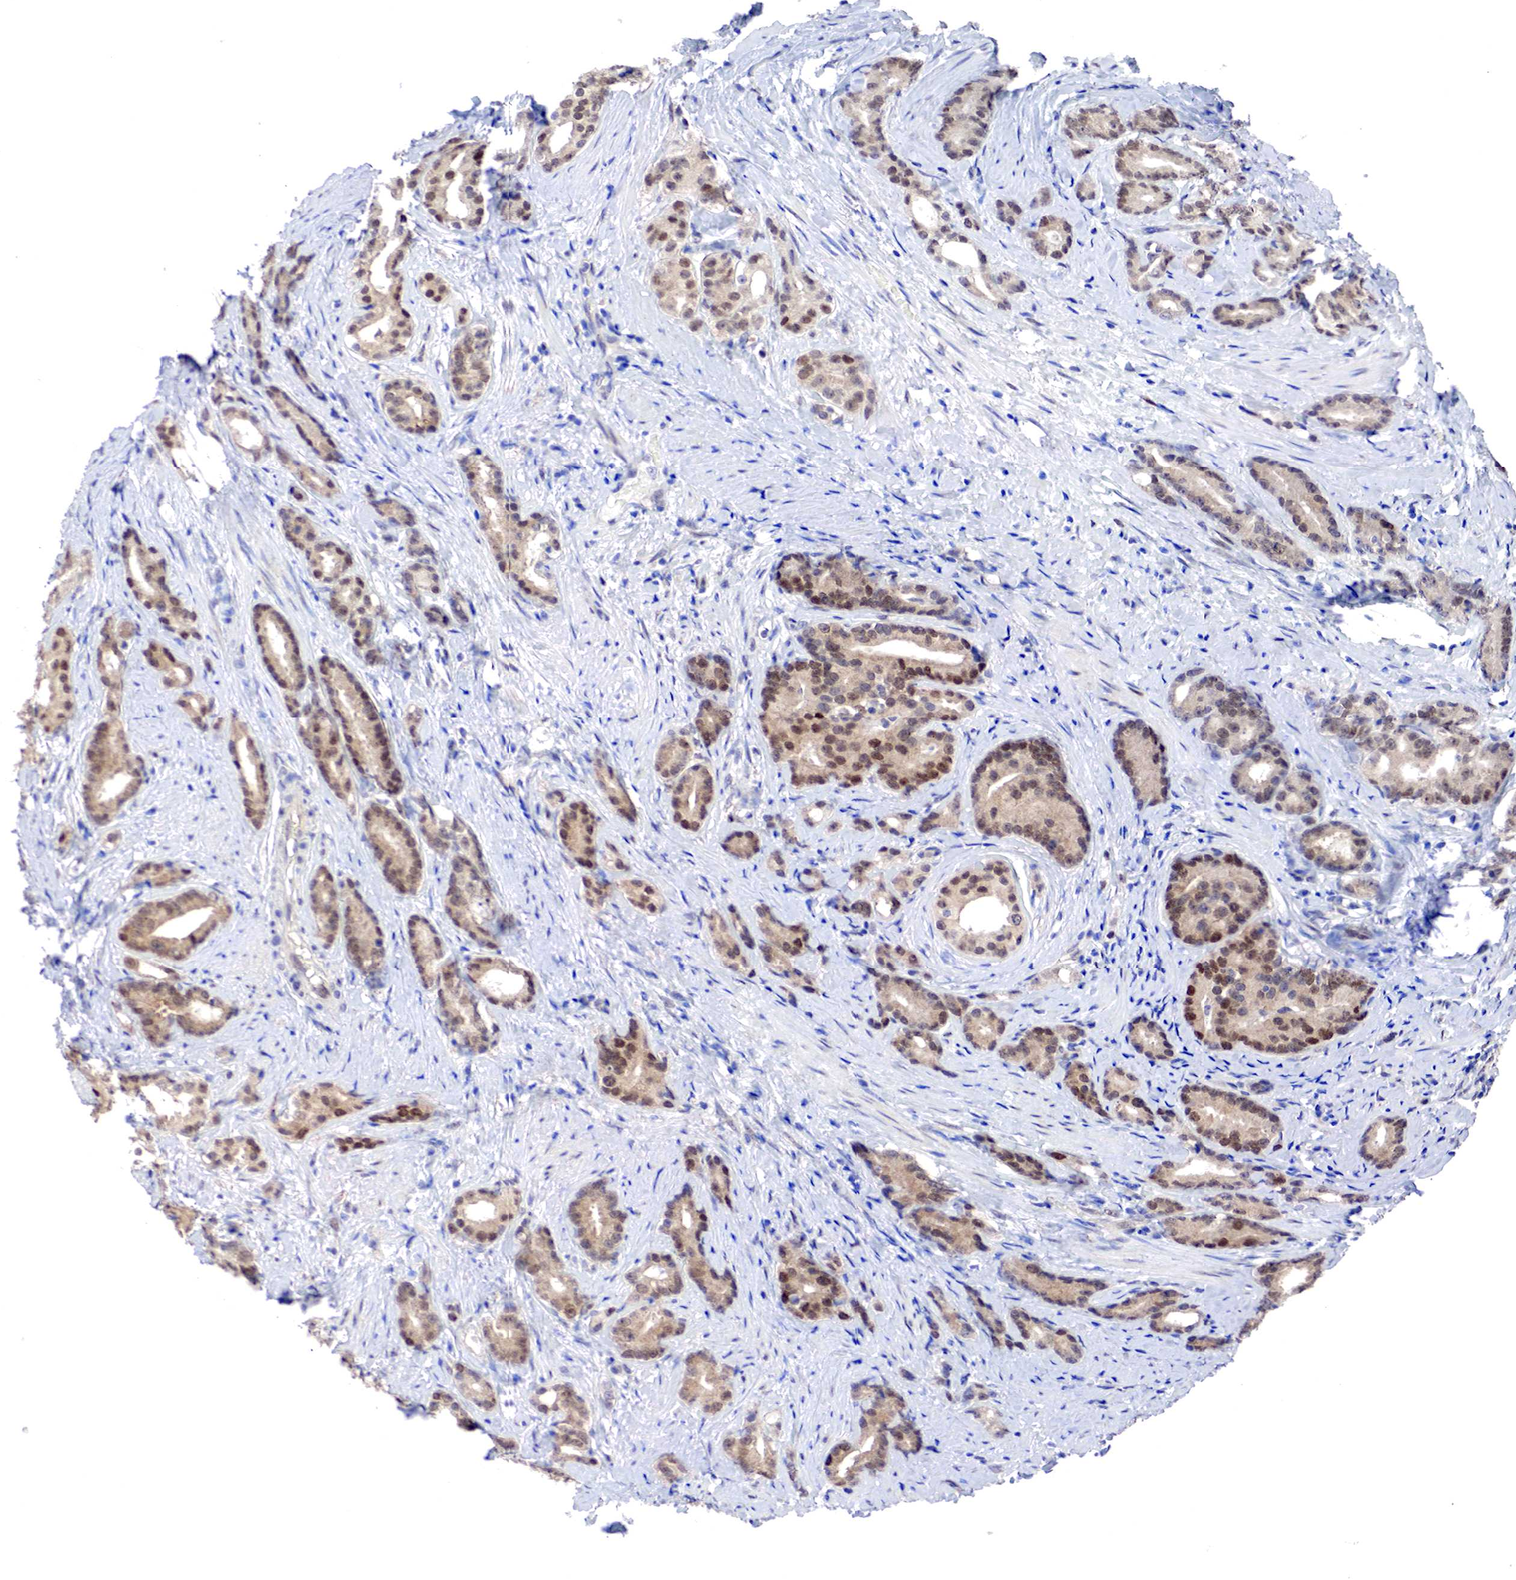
{"staining": {"intensity": "moderate", "quantity": ">75%", "location": "cytoplasmic/membranous,nuclear"}, "tissue": "prostate cancer", "cell_type": "Tumor cells", "image_type": "cancer", "snomed": [{"axis": "morphology", "description": "Adenocarcinoma, Medium grade"}, {"axis": "topography", "description": "Prostate"}], "caption": "About >75% of tumor cells in prostate cancer (medium-grade adenocarcinoma) demonstrate moderate cytoplasmic/membranous and nuclear protein staining as visualized by brown immunohistochemical staining.", "gene": "PABIR2", "patient": {"sex": "male", "age": 59}}